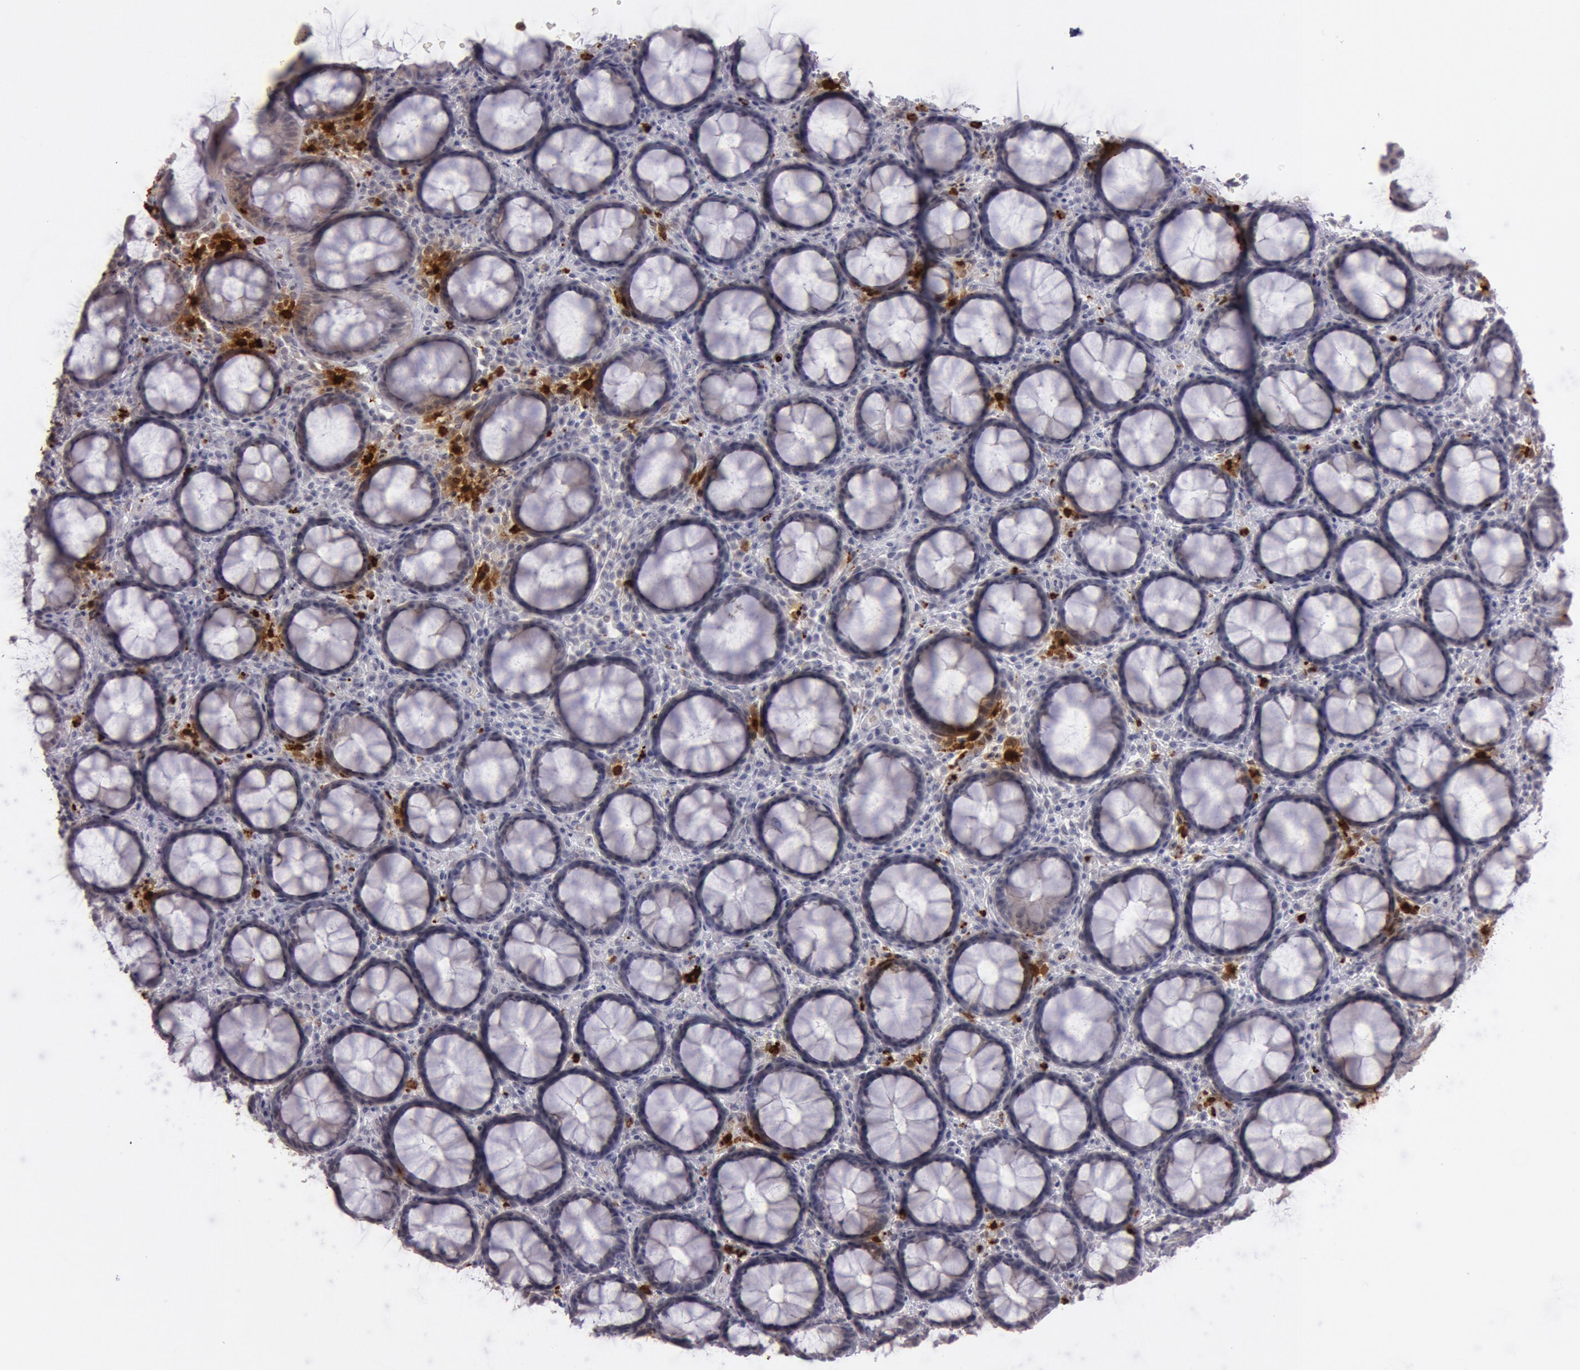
{"staining": {"intensity": "negative", "quantity": "none", "location": "none"}, "tissue": "rectum", "cell_type": "Glandular cells", "image_type": "normal", "snomed": [{"axis": "morphology", "description": "Normal tissue, NOS"}, {"axis": "topography", "description": "Rectum"}], "caption": "Micrograph shows no significant protein positivity in glandular cells of unremarkable rectum.", "gene": "KDM6A", "patient": {"sex": "male", "age": 92}}